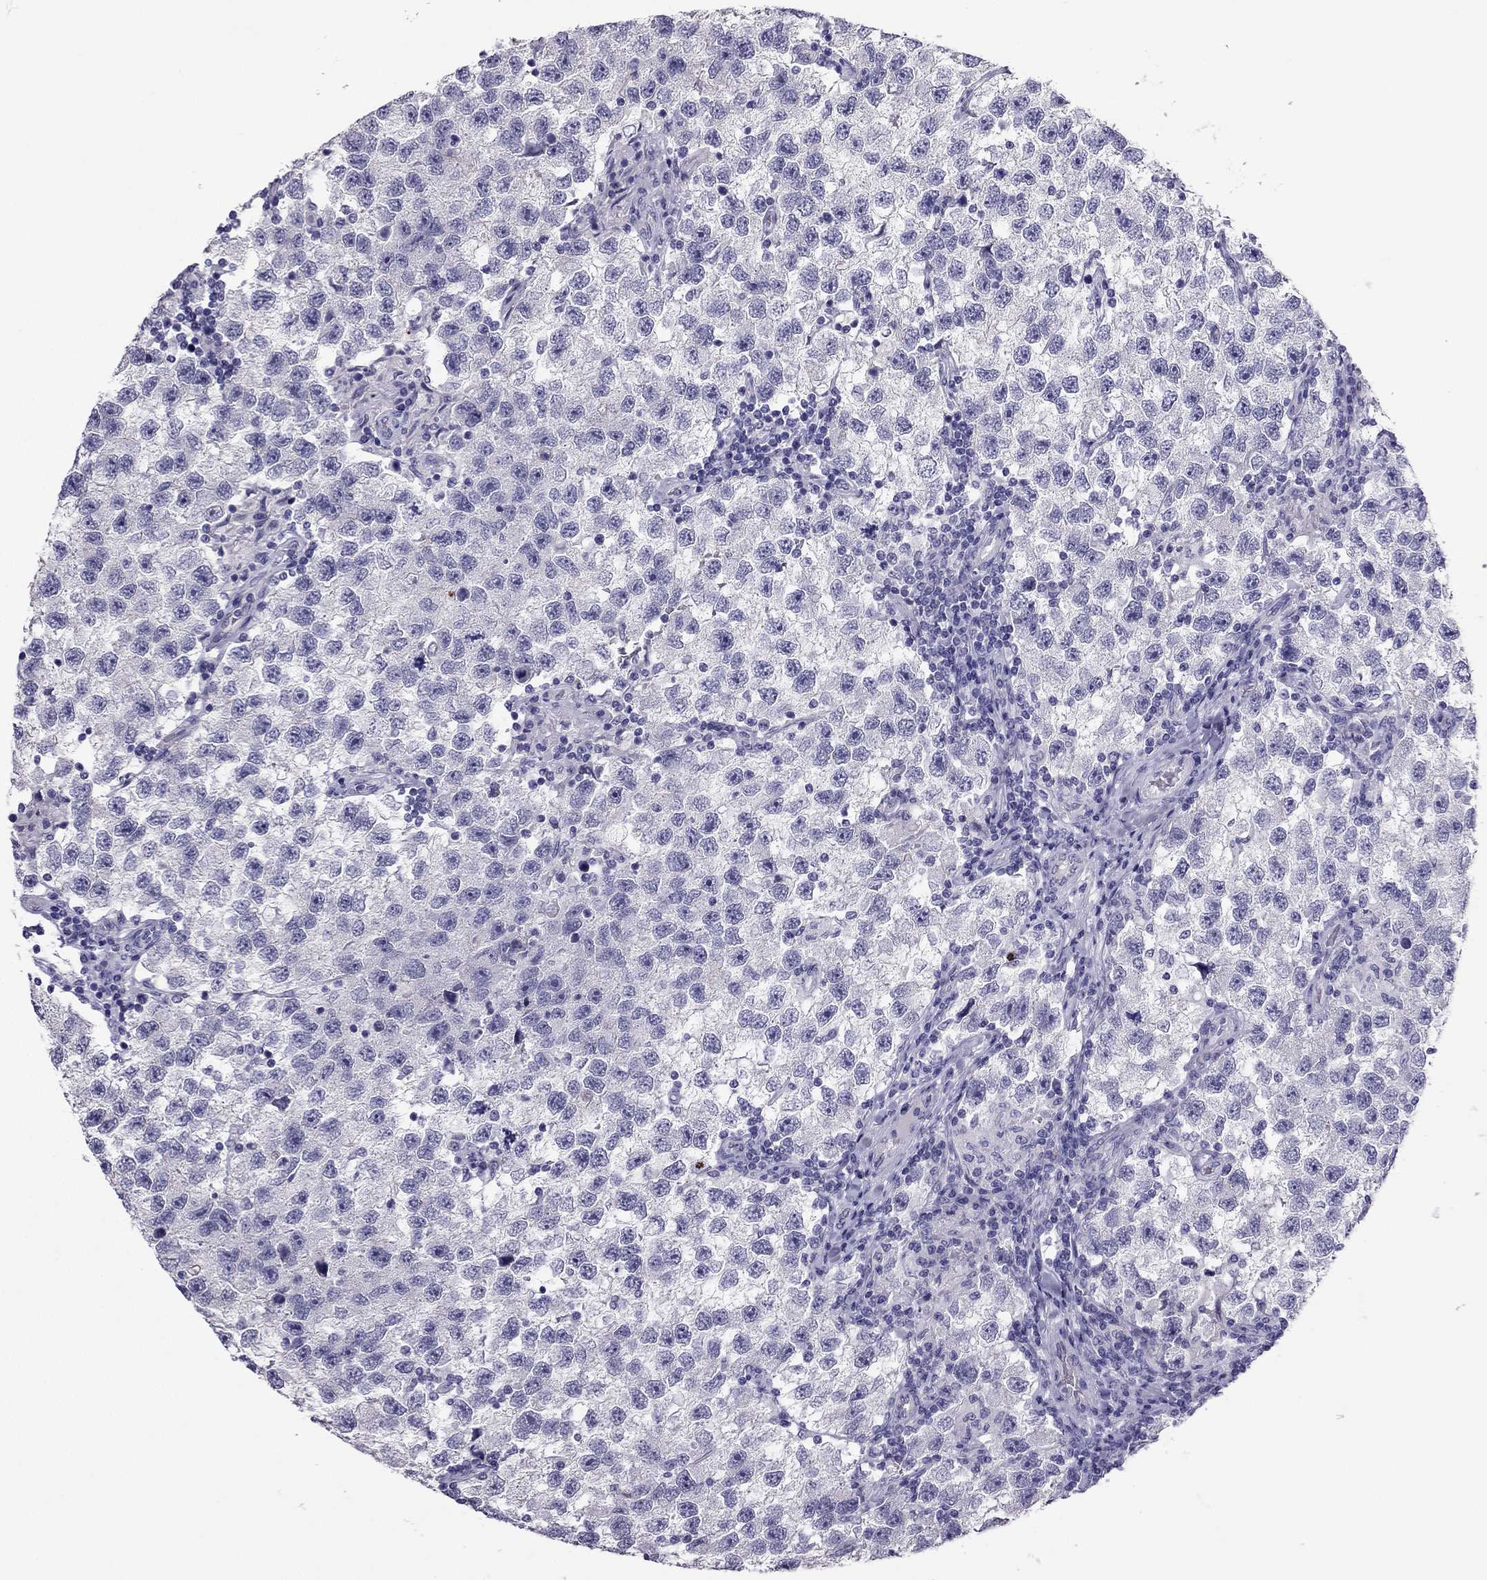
{"staining": {"intensity": "negative", "quantity": "none", "location": "none"}, "tissue": "testis cancer", "cell_type": "Tumor cells", "image_type": "cancer", "snomed": [{"axis": "morphology", "description": "Seminoma, NOS"}, {"axis": "topography", "description": "Testis"}], "caption": "This is a micrograph of immunohistochemistry (IHC) staining of testis seminoma, which shows no expression in tumor cells.", "gene": "PDE6A", "patient": {"sex": "male", "age": 26}}